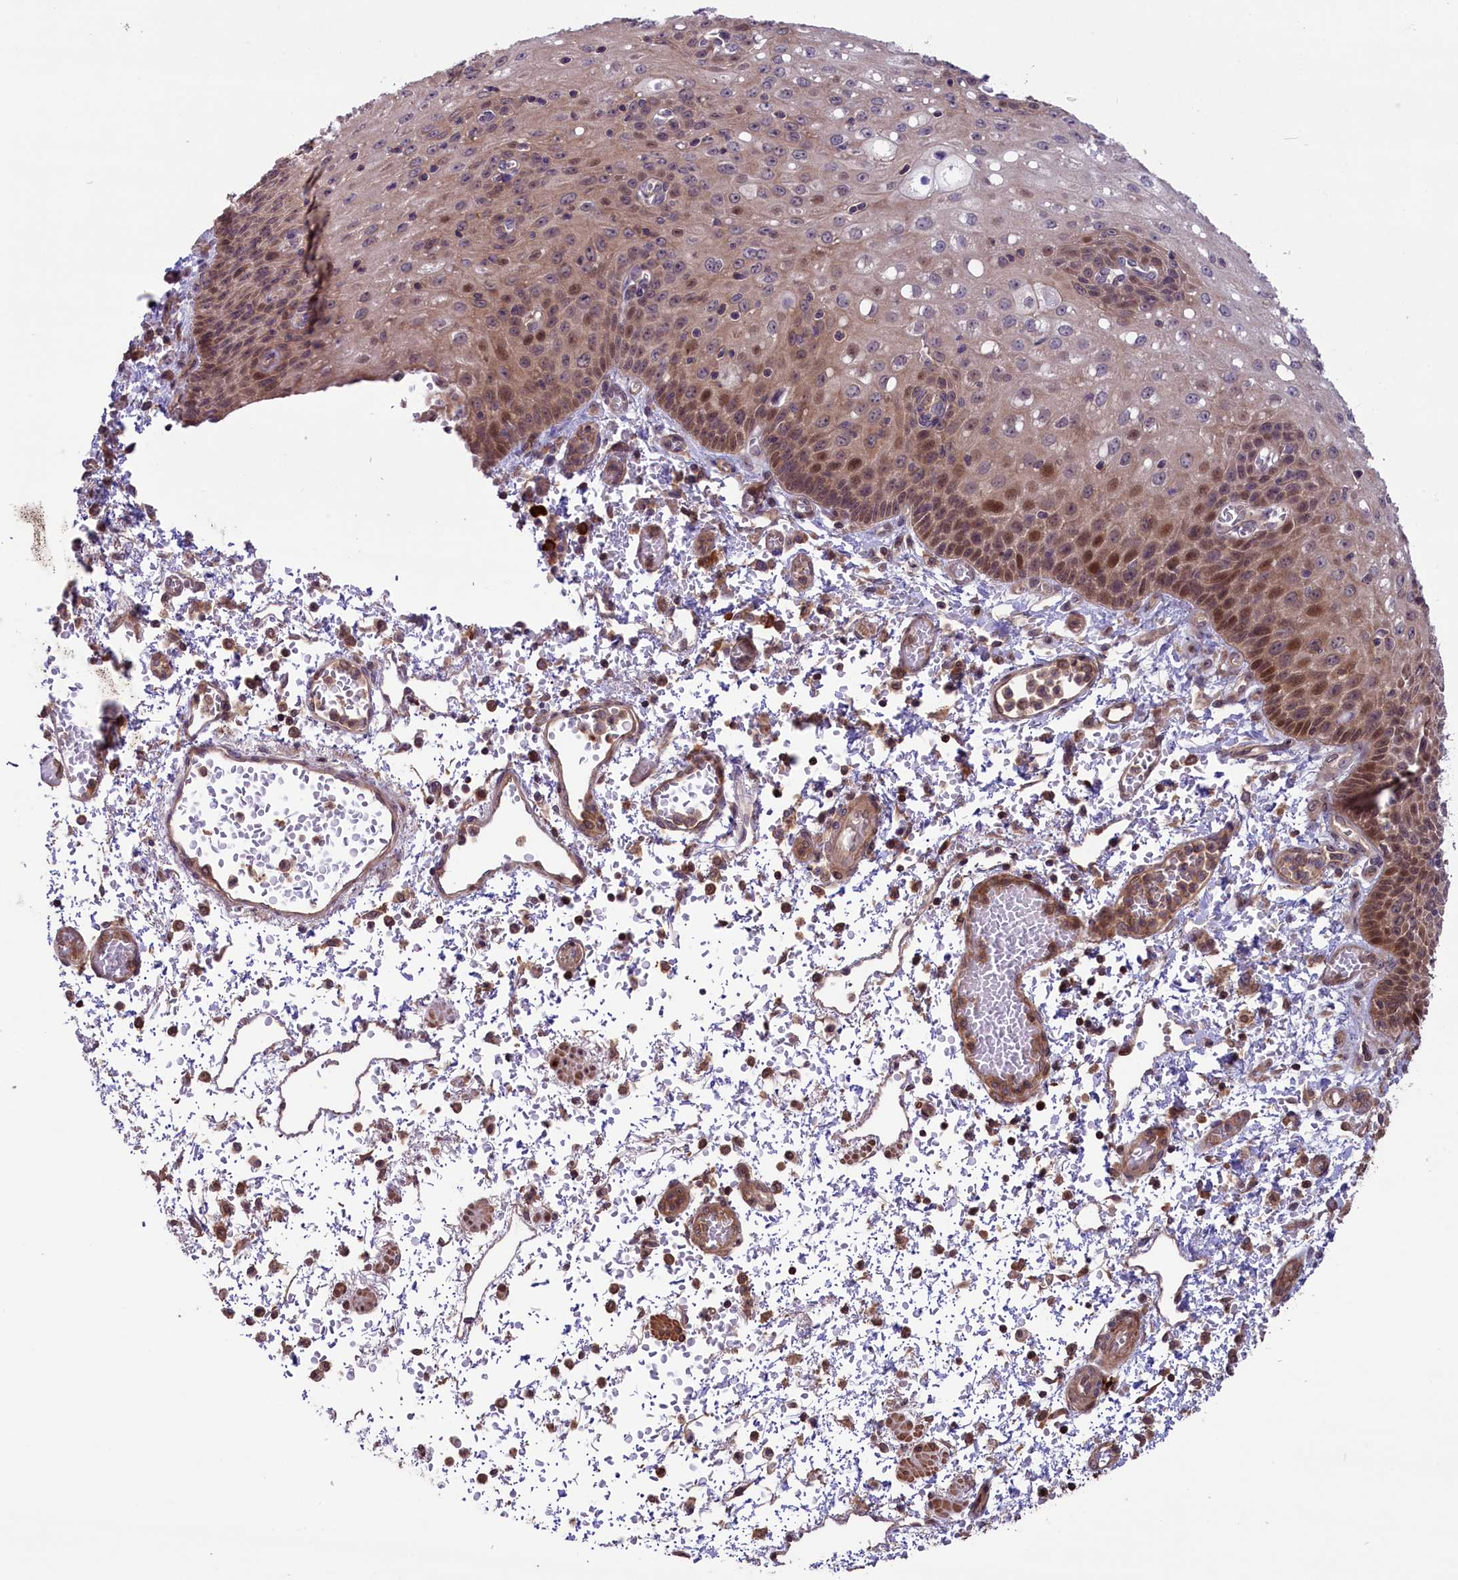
{"staining": {"intensity": "moderate", "quantity": "25%-75%", "location": "cytoplasmic/membranous,nuclear"}, "tissue": "esophagus", "cell_type": "Squamous epithelial cells", "image_type": "normal", "snomed": [{"axis": "morphology", "description": "Normal tissue, NOS"}, {"axis": "topography", "description": "Esophagus"}], "caption": "Moderate cytoplasmic/membranous,nuclear staining for a protein is seen in about 25%-75% of squamous epithelial cells of normal esophagus using immunohistochemistry (IHC).", "gene": "RIC8A", "patient": {"sex": "male", "age": 81}}